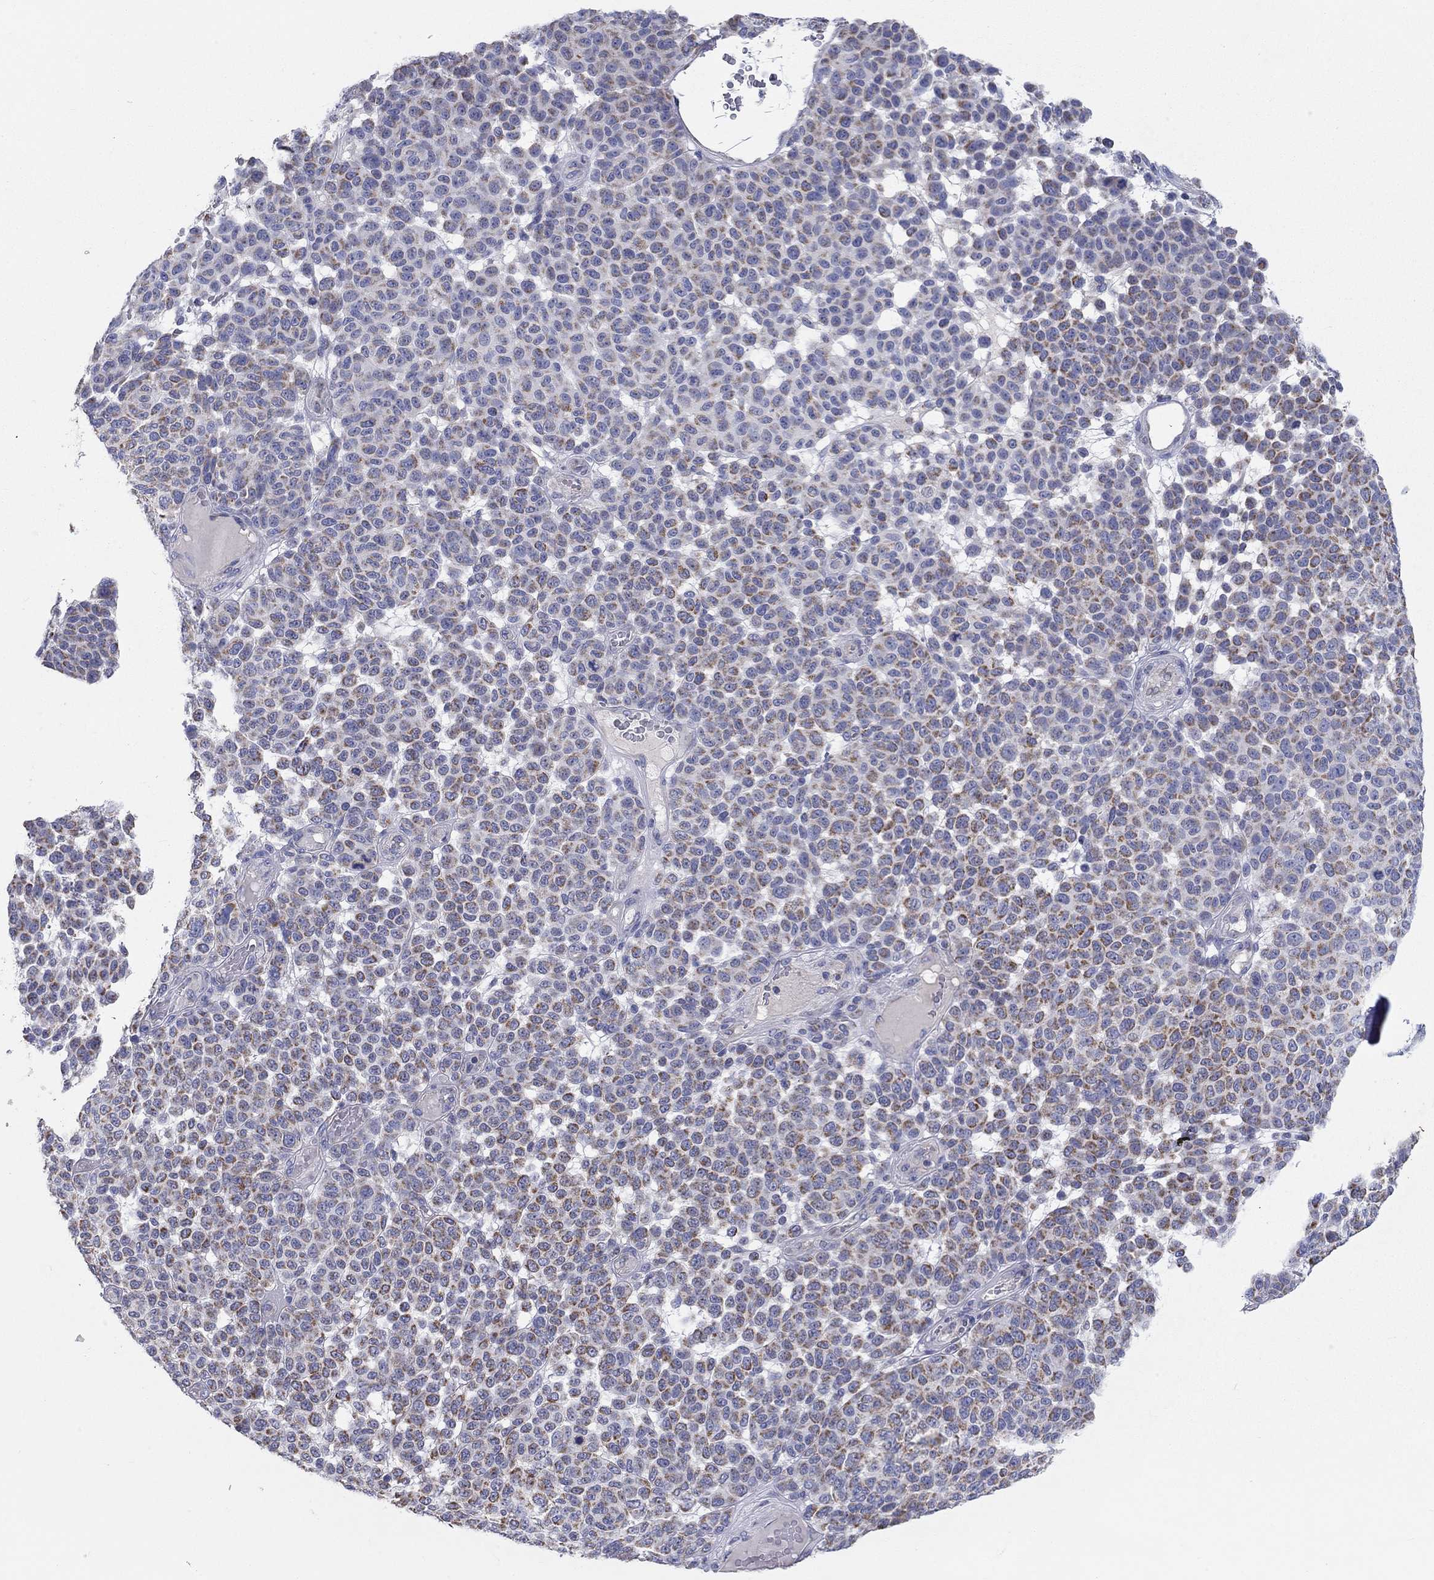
{"staining": {"intensity": "moderate", "quantity": "25%-75%", "location": "cytoplasmic/membranous"}, "tissue": "melanoma", "cell_type": "Tumor cells", "image_type": "cancer", "snomed": [{"axis": "morphology", "description": "Malignant melanoma, NOS"}, {"axis": "topography", "description": "Skin"}], "caption": "Protein staining shows moderate cytoplasmic/membranous positivity in approximately 25%-75% of tumor cells in melanoma. (brown staining indicates protein expression, while blue staining denotes nuclei).", "gene": "RCAN1", "patient": {"sex": "male", "age": 59}}